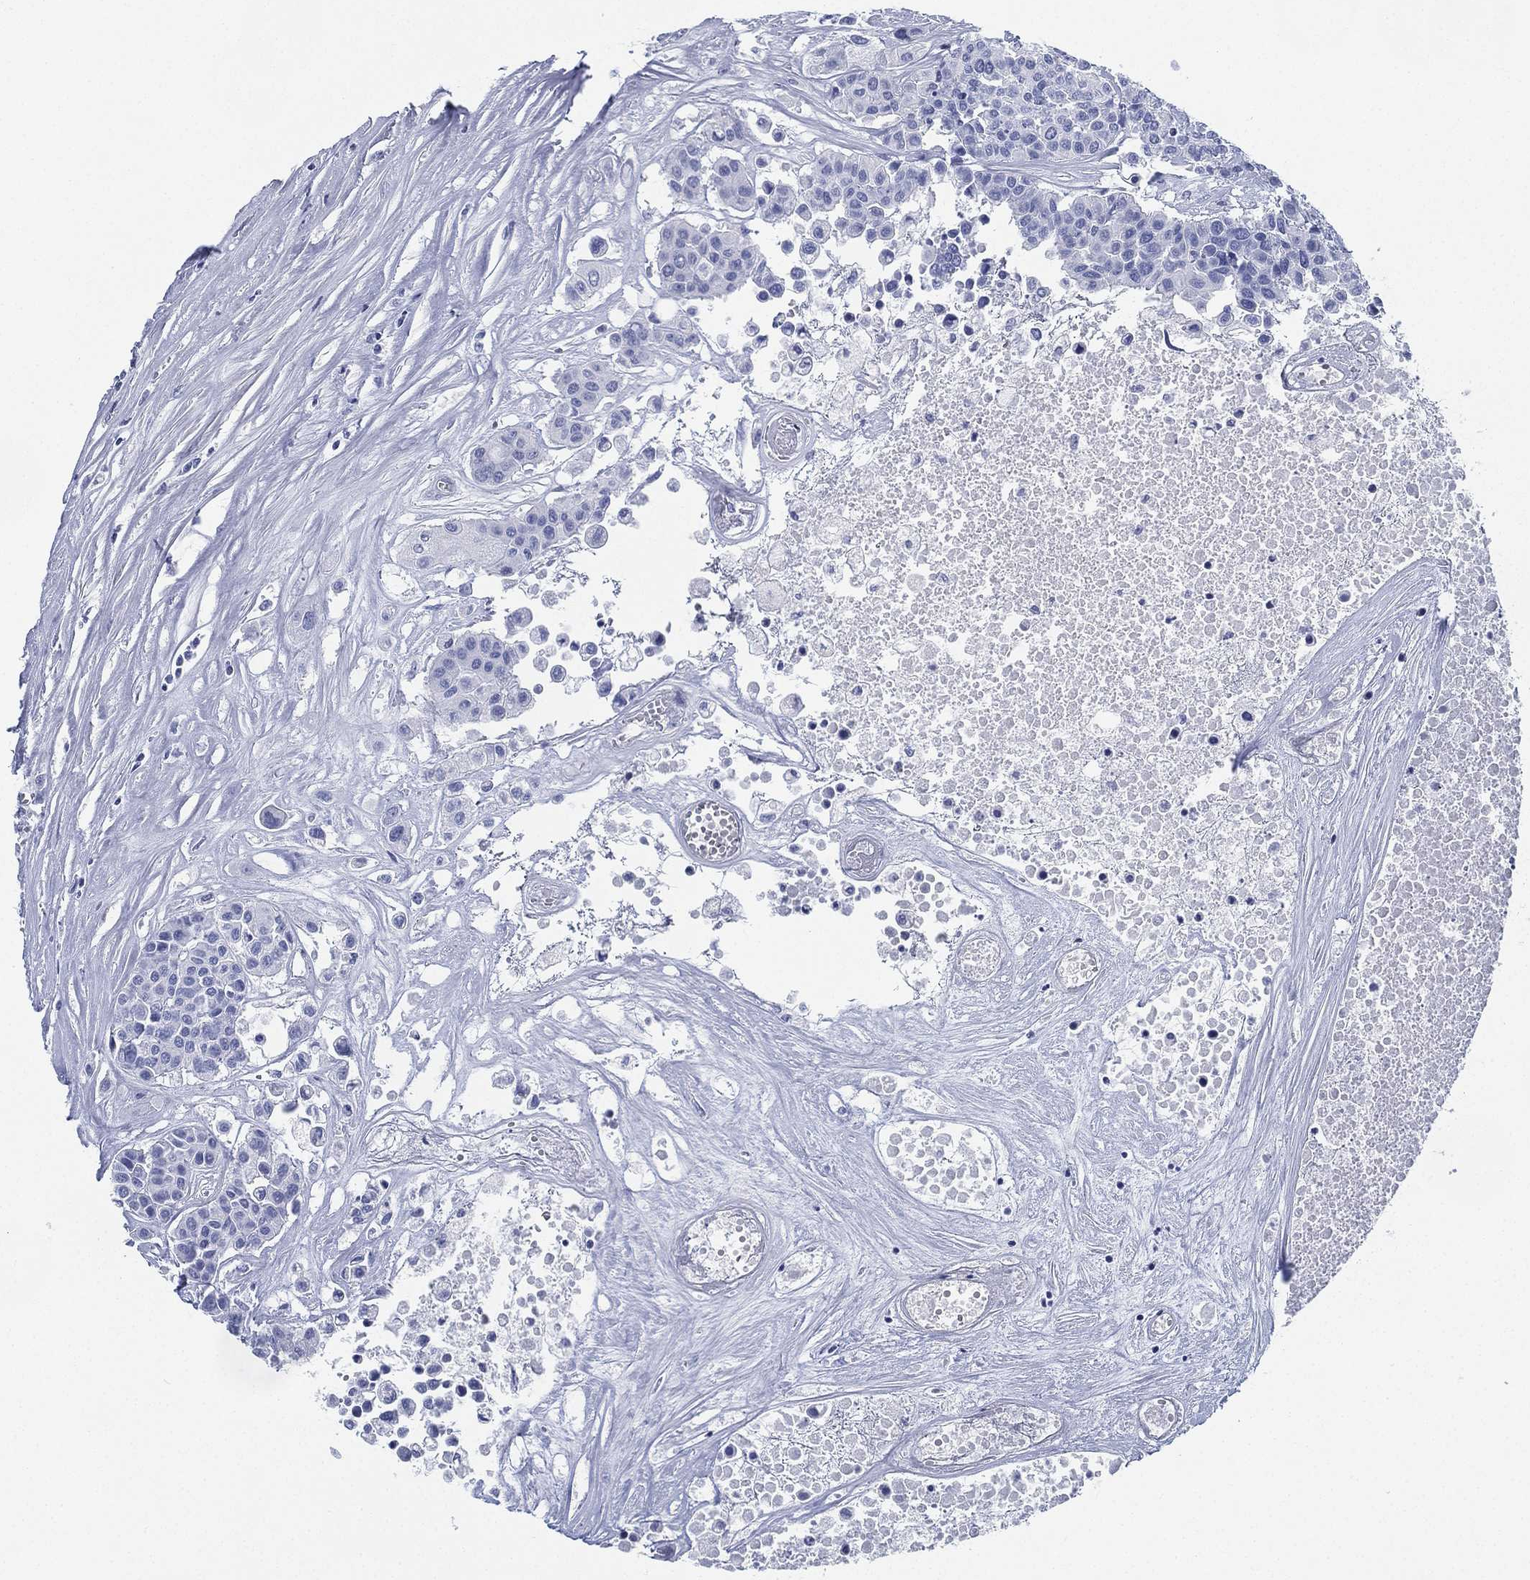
{"staining": {"intensity": "negative", "quantity": "none", "location": "none"}, "tissue": "carcinoid", "cell_type": "Tumor cells", "image_type": "cancer", "snomed": [{"axis": "morphology", "description": "Carcinoid, malignant, NOS"}, {"axis": "topography", "description": "Colon"}], "caption": "Tumor cells show no significant positivity in carcinoid. The staining is performed using DAB brown chromogen with nuclei counter-stained in using hematoxylin.", "gene": "DEFB121", "patient": {"sex": "male", "age": 81}}